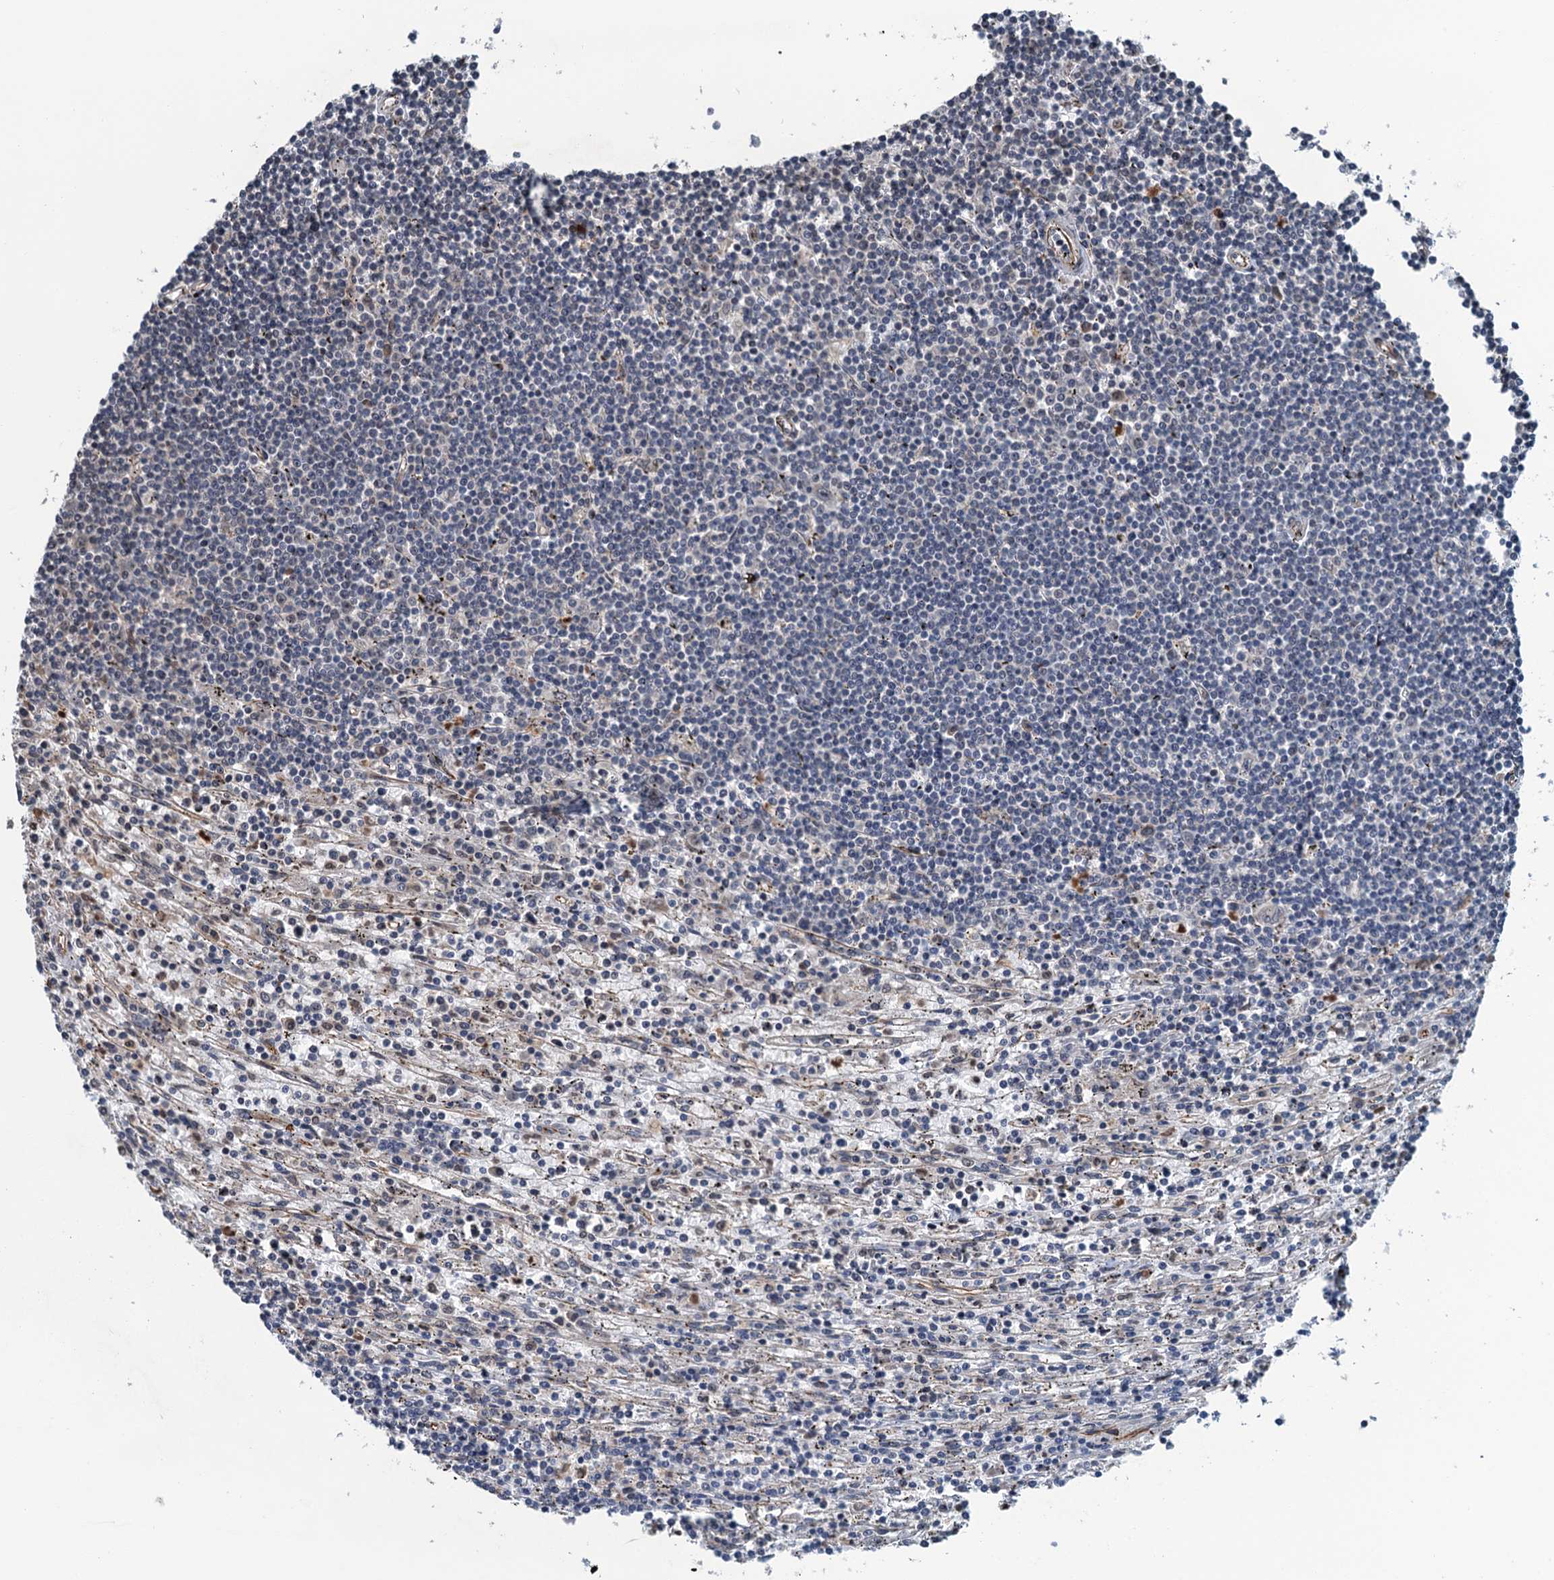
{"staining": {"intensity": "negative", "quantity": "none", "location": "none"}, "tissue": "lymphoma", "cell_type": "Tumor cells", "image_type": "cancer", "snomed": [{"axis": "morphology", "description": "Malignant lymphoma, non-Hodgkin's type, Low grade"}, {"axis": "topography", "description": "Spleen"}], "caption": "Tumor cells show no significant protein expression in lymphoma.", "gene": "WHAMM", "patient": {"sex": "male", "age": 76}}